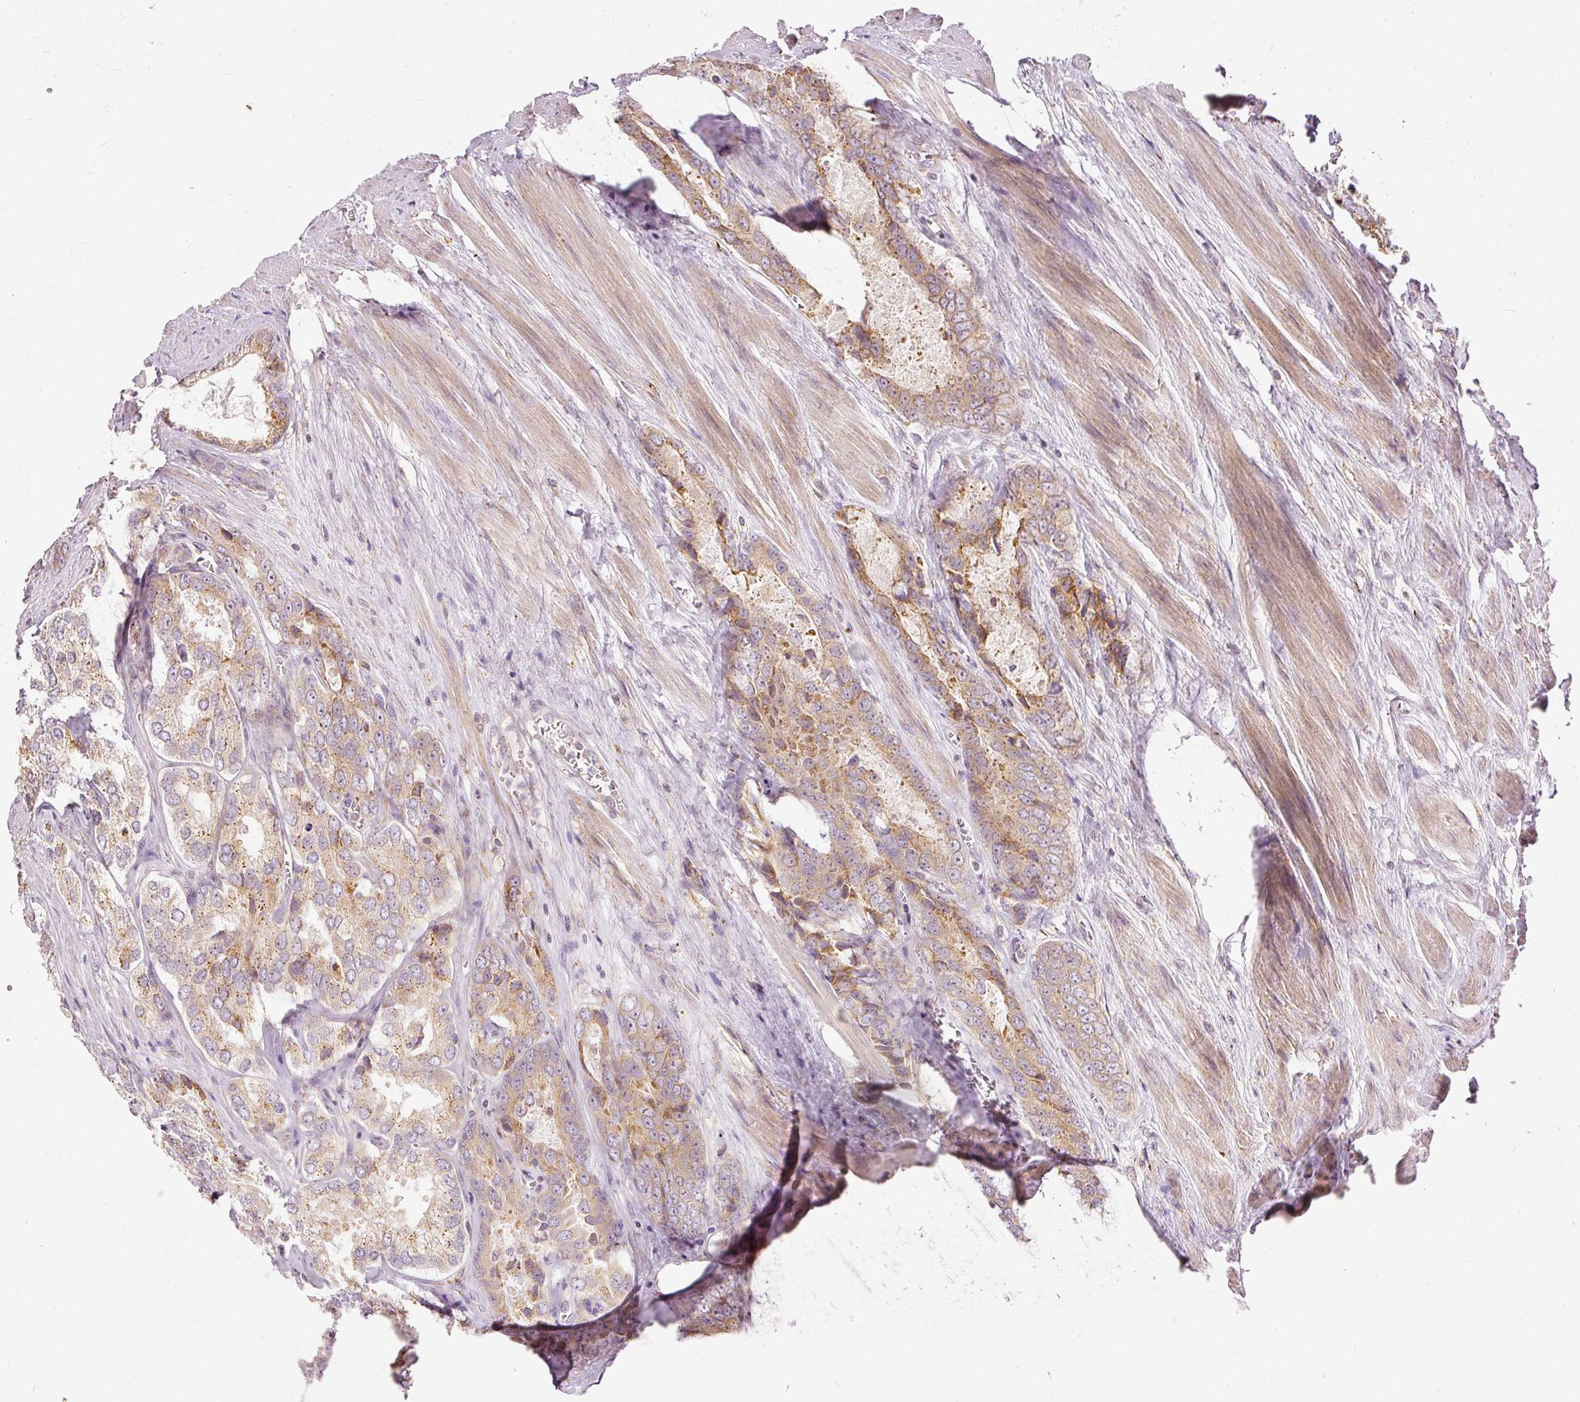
{"staining": {"intensity": "moderate", "quantity": ">75%", "location": "cytoplasmic/membranous"}, "tissue": "prostate cancer", "cell_type": "Tumor cells", "image_type": "cancer", "snomed": [{"axis": "morphology", "description": "Adenocarcinoma, Low grade"}, {"axis": "topography", "description": "Prostate"}], "caption": "A high-resolution photomicrograph shows IHC staining of prostate low-grade adenocarcinoma, which displays moderate cytoplasmic/membranous staining in about >75% of tumor cells. Nuclei are stained in blue.", "gene": "SNAPC5", "patient": {"sex": "male", "age": 68}}